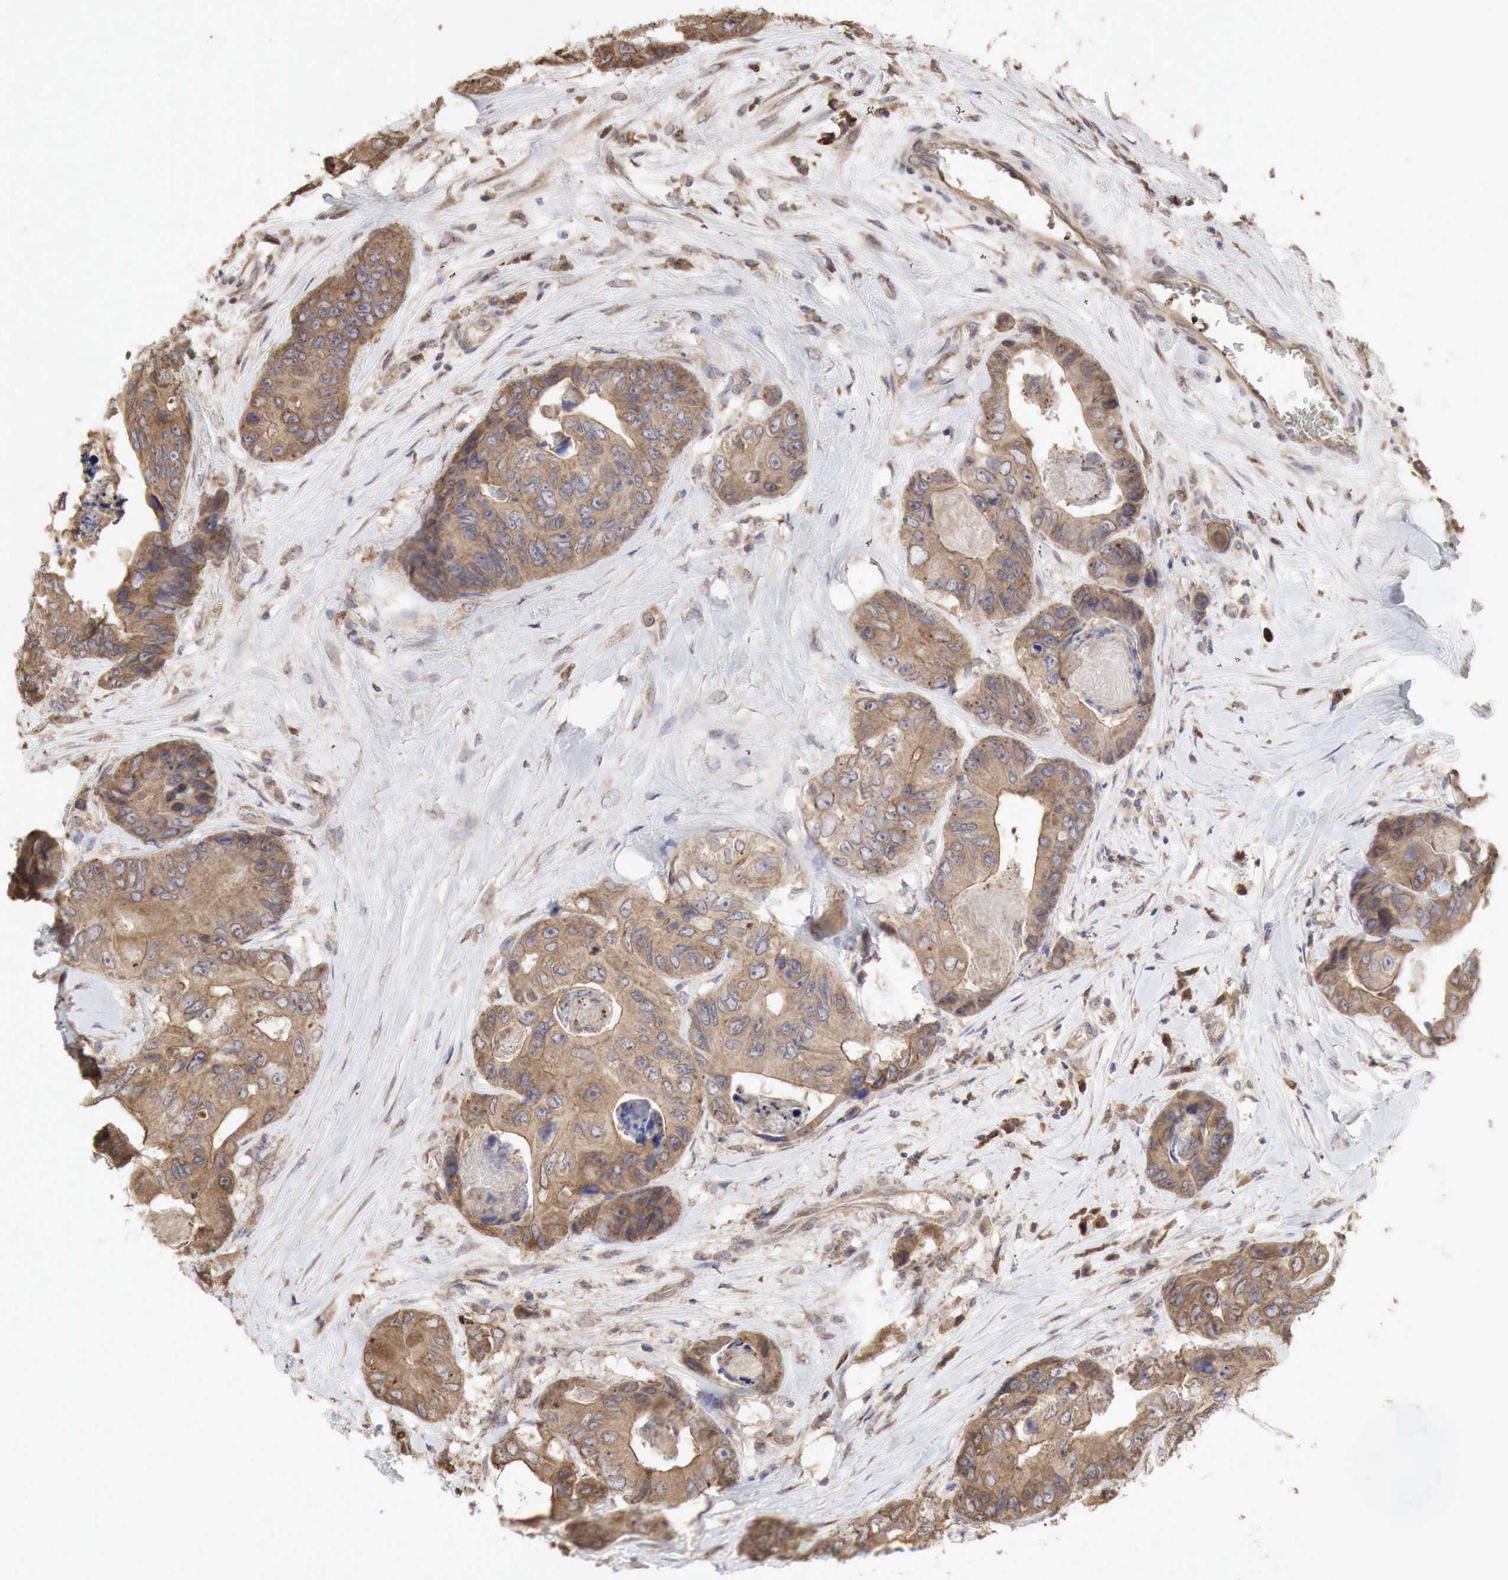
{"staining": {"intensity": "moderate", "quantity": ">75%", "location": "cytoplasmic/membranous"}, "tissue": "colorectal cancer", "cell_type": "Tumor cells", "image_type": "cancer", "snomed": [{"axis": "morphology", "description": "Adenocarcinoma, NOS"}, {"axis": "topography", "description": "Colon"}], "caption": "IHC of human colorectal cancer demonstrates medium levels of moderate cytoplasmic/membranous expression in about >75% of tumor cells.", "gene": "PABPC5", "patient": {"sex": "female", "age": 86}}